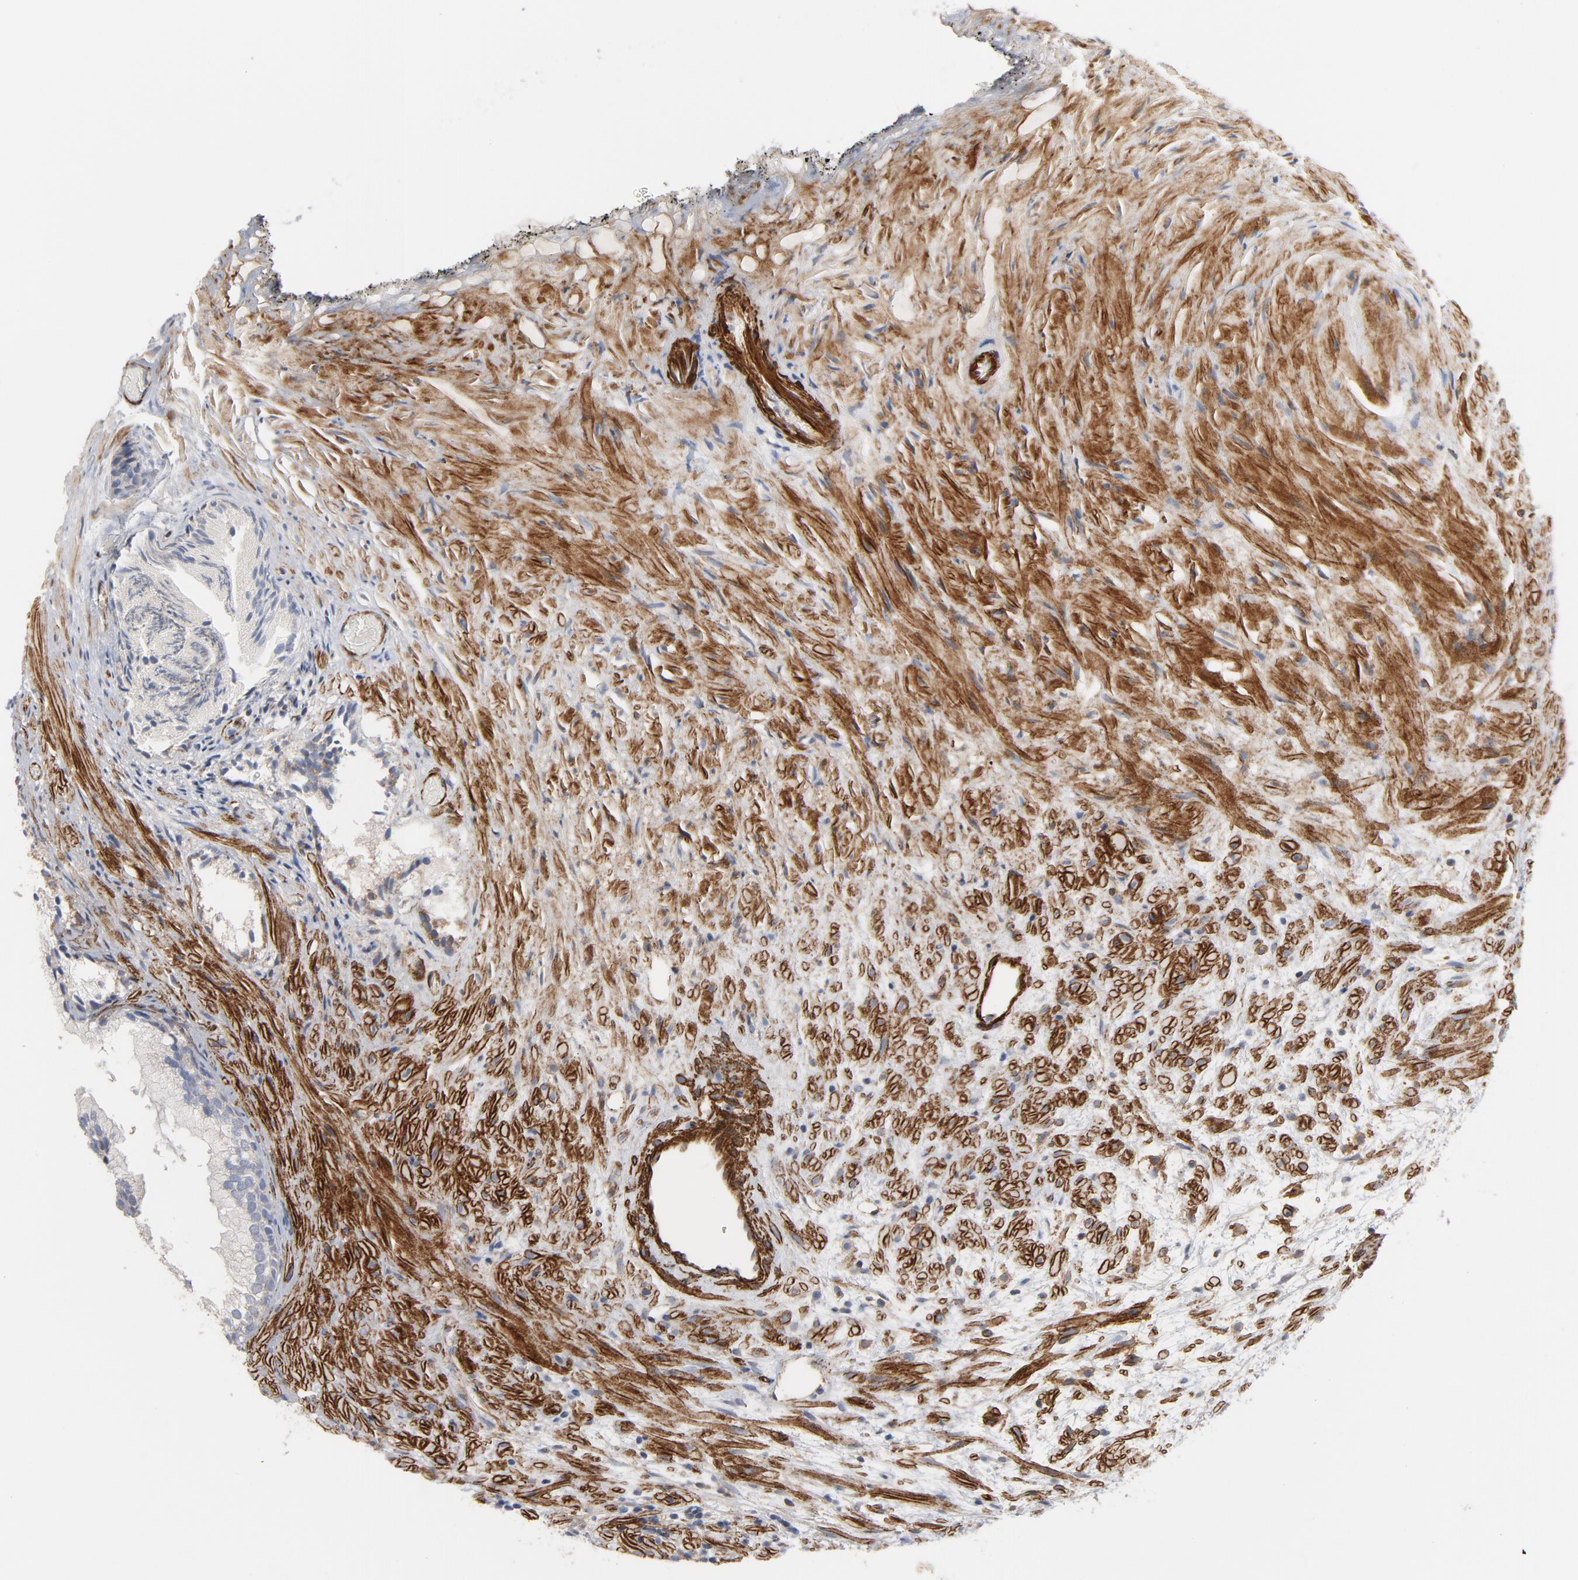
{"staining": {"intensity": "negative", "quantity": "none", "location": "none"}, "tissue": "prostate", "cell_type": "Glandular cells", "image_type": "normal", "snomed": [{"axis": "morphology", "description": "Normal tissue, NOS"}, {"axis": "topography", "description": "Prostate"}], "caption": "Immunohistochemistry photomicrograph of normal prostate: human prostate stained with DAB (3,3'-diaminobenzidine) displays no significant protein staining in glandular cells.", "gene": "GNG2", "patient": {"sex": "male", "age": 76}}